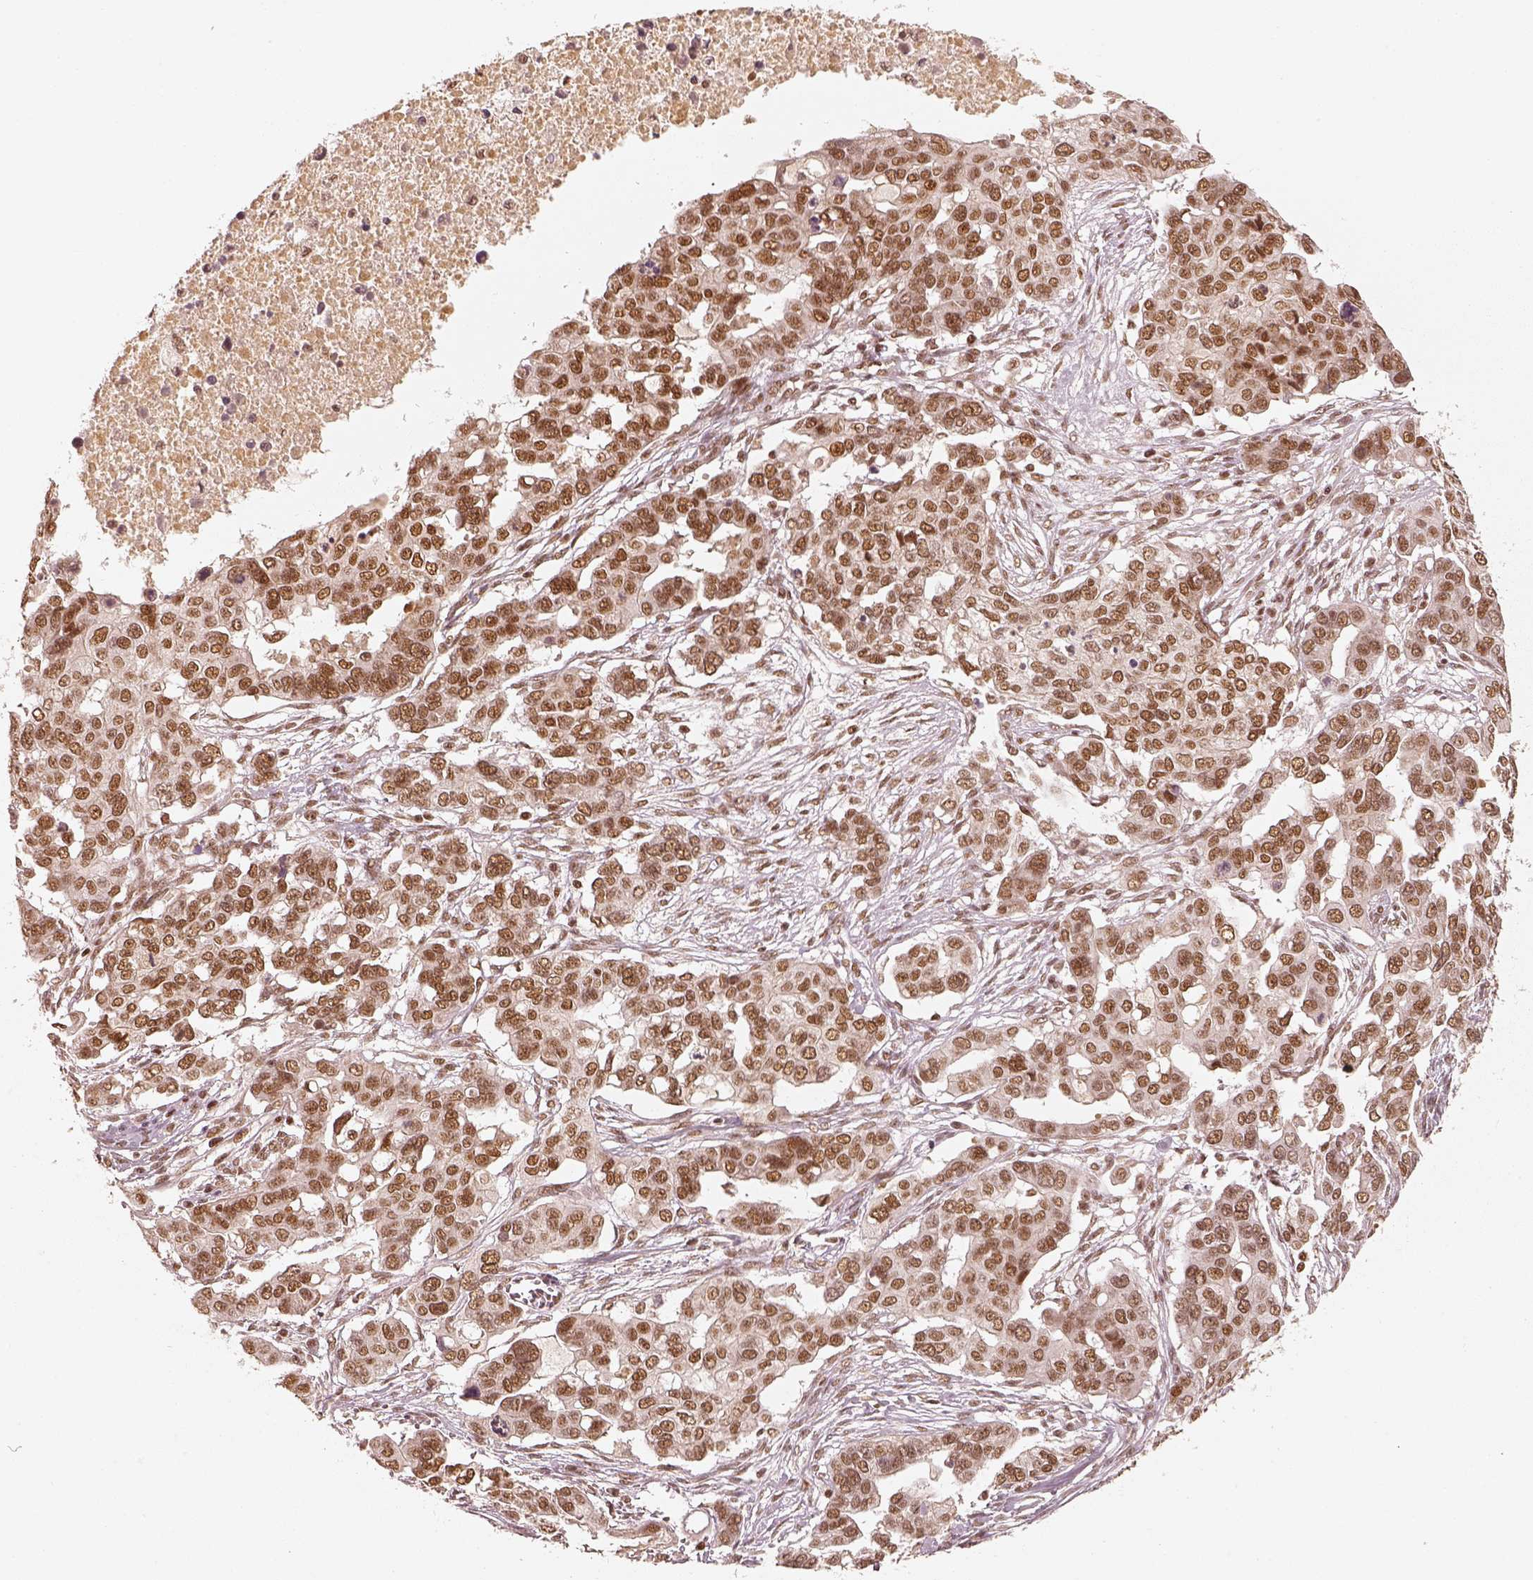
{"staining": {"intensity": "strong", "quantity": ">75%", "location": "nuclear"}, "tissue": "ovarian cancer", "cell_type": "Tumor cells", "image_type": "cancer", "snomed": [{"axis": "morphology", "description": "Carcinoma, endometroid"}, {"axis": "topography", "description": "Ovary"}], "caption": "This is an image of immunohistochemistry (IHC) staining of ovarian endometroid carcinoma, which shows strong positivity in the nuclear of tumor cells.", "gene": "GMEB2", "patient": {"sex": "female", "age": 78}}